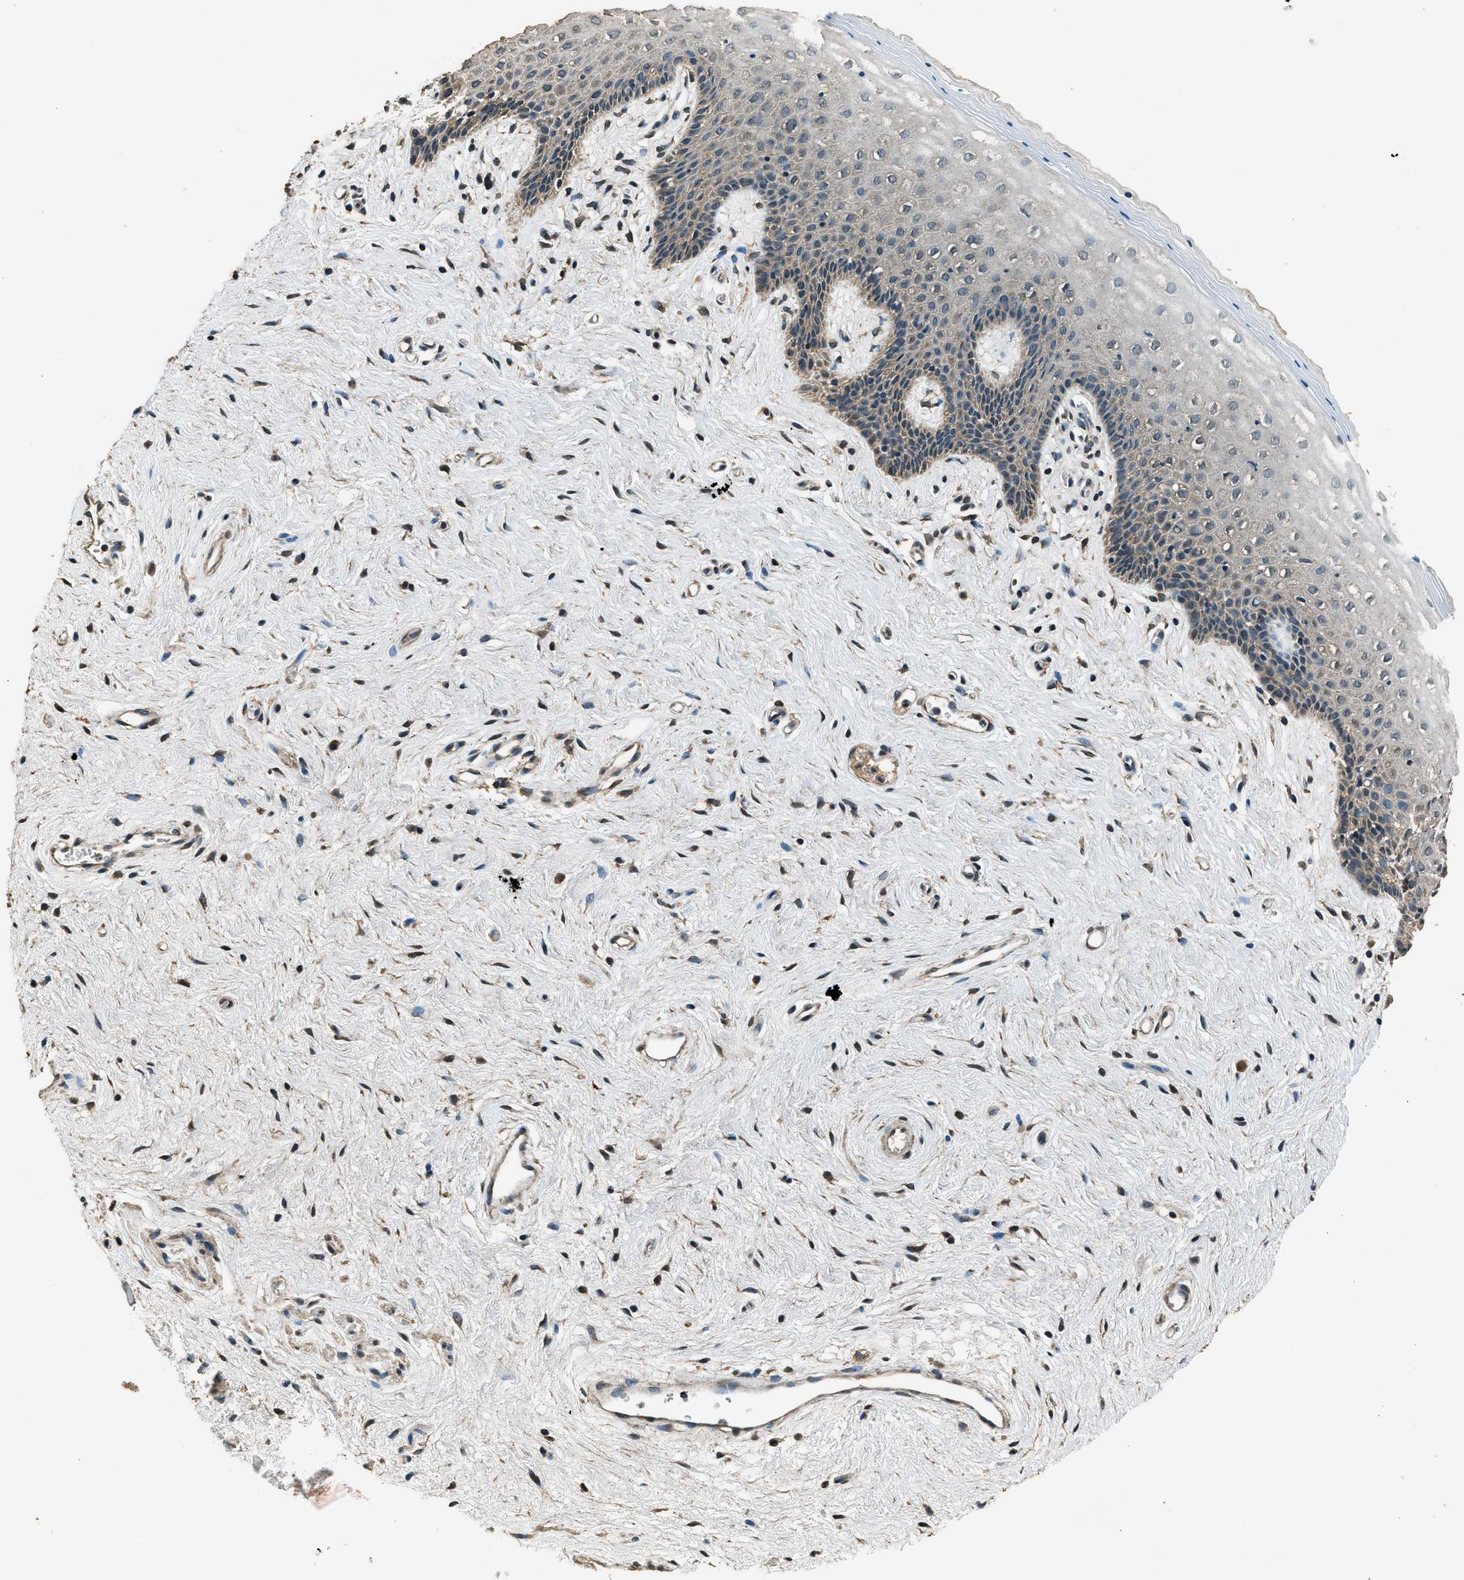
{"staining": {"intensity": "weak", "quantity": "<25%", "location": "cytoplasmic/membranous"}, "tissue": "vagina", "cell_type": "Squamous epithelial cells", "image_type": "normal", "snomed": [{"axis": "morphology", "description": "Normal tissue, NOS"}, {"axis": "topography", "description": "Vagina"}], "caption": "An image of human vagina is negative for staining in squamous epithelial cells. The staining is performed using DAB brown chromogen with nuclei counter-stained in using hematoxylin.", "gene": "SALL3", "patient": {"sex": "female", "age": 44}}